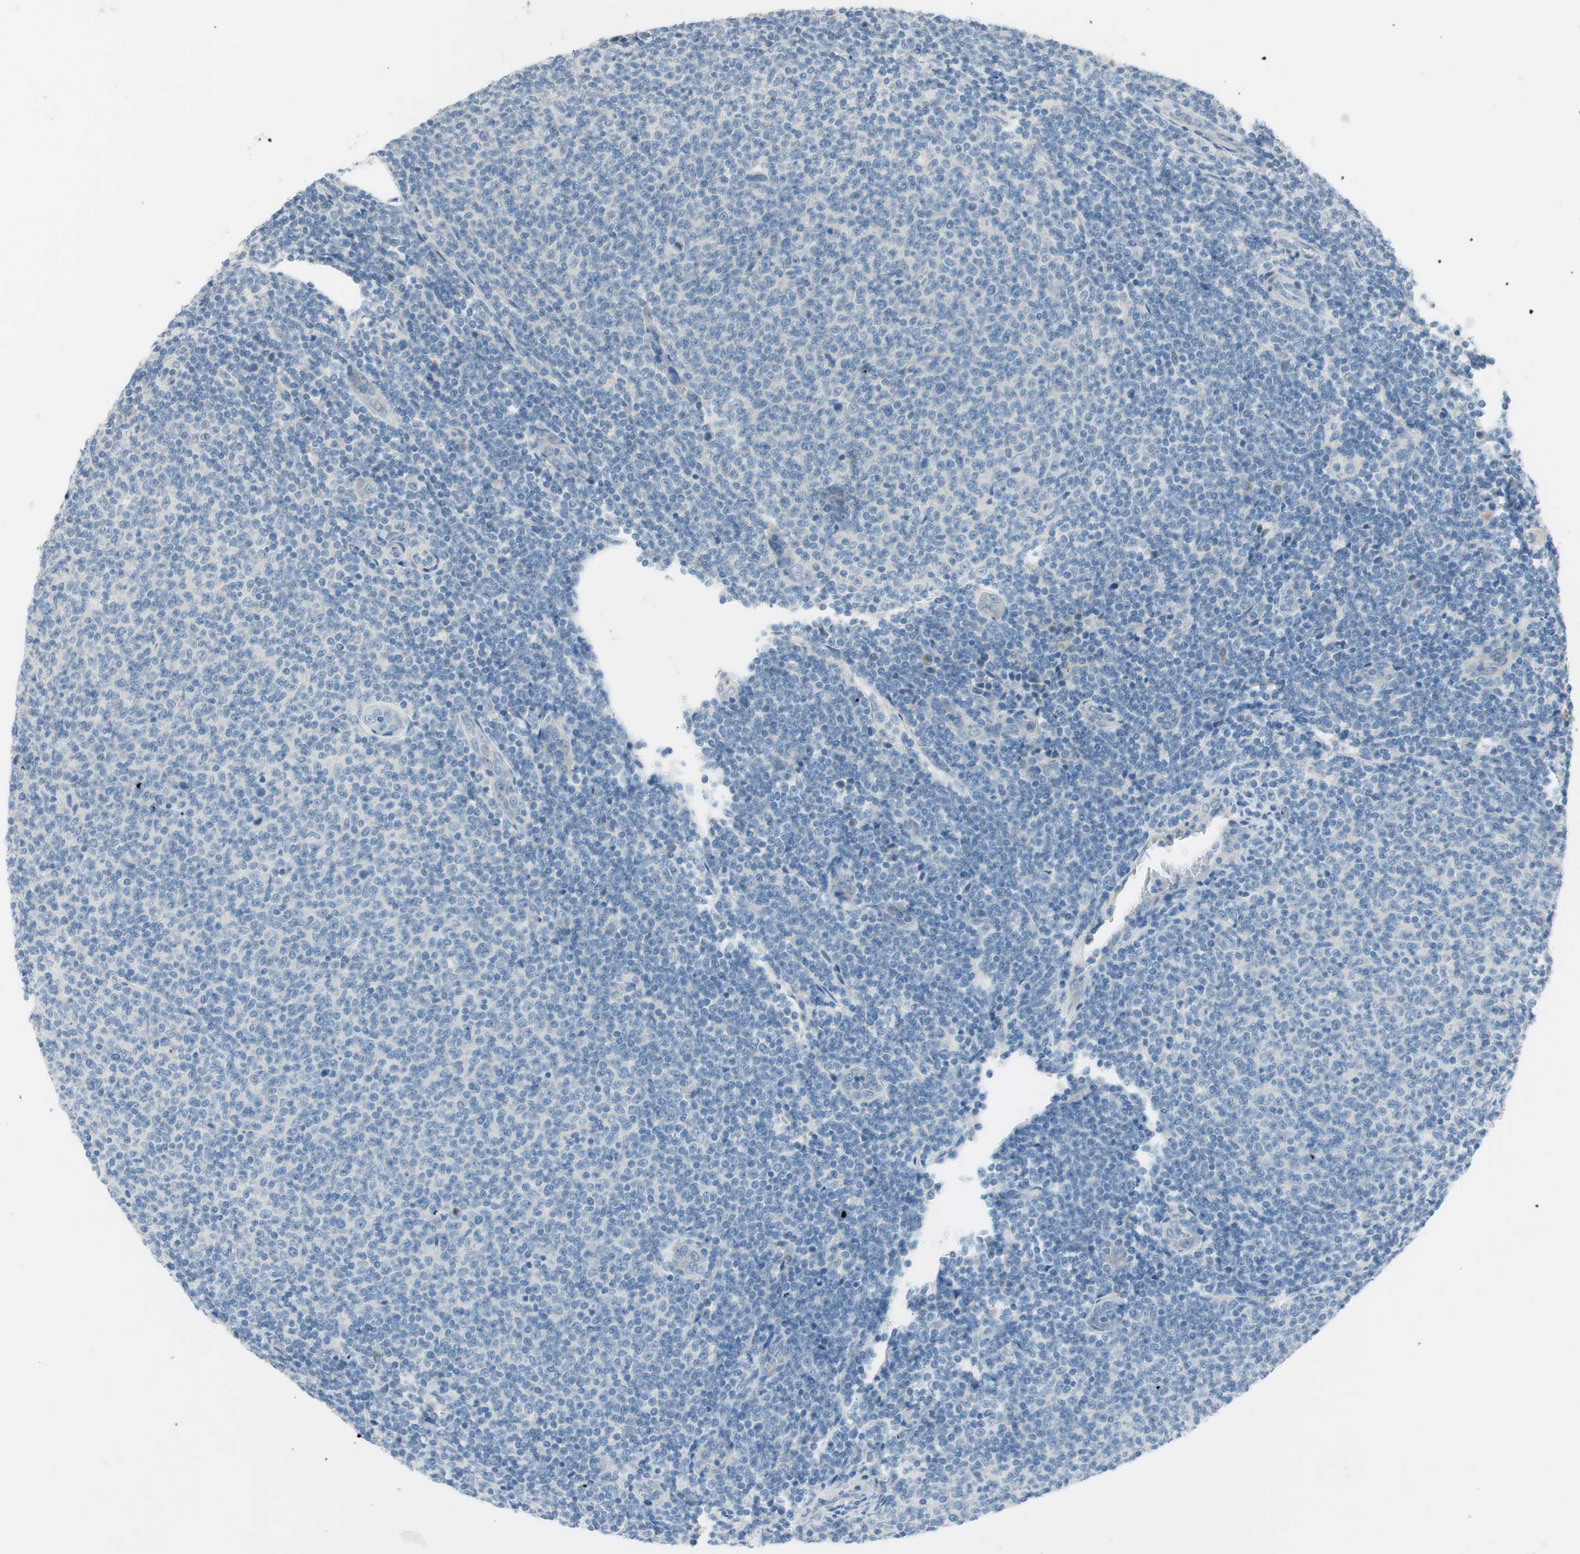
{"staining": {"intensity": "negative", "quantity": "none", "location": "none"}, "tissue": "lymphoma", "cell_type": "Tumor cells", "image_type": "cancer", "snomed": [{"axis": "morphology", "description": "Malignant lymphoma, non-Hodgkin's type, Low grade"}, {"axis": "topography", "description": "Lymph node"}], "caption": "This is an immunohistochemistry histopathology image of lymphoma. There is no staining in tumor cells.", "gene": "PRRG4", "patient": {"sex": "male", "age": 66}}